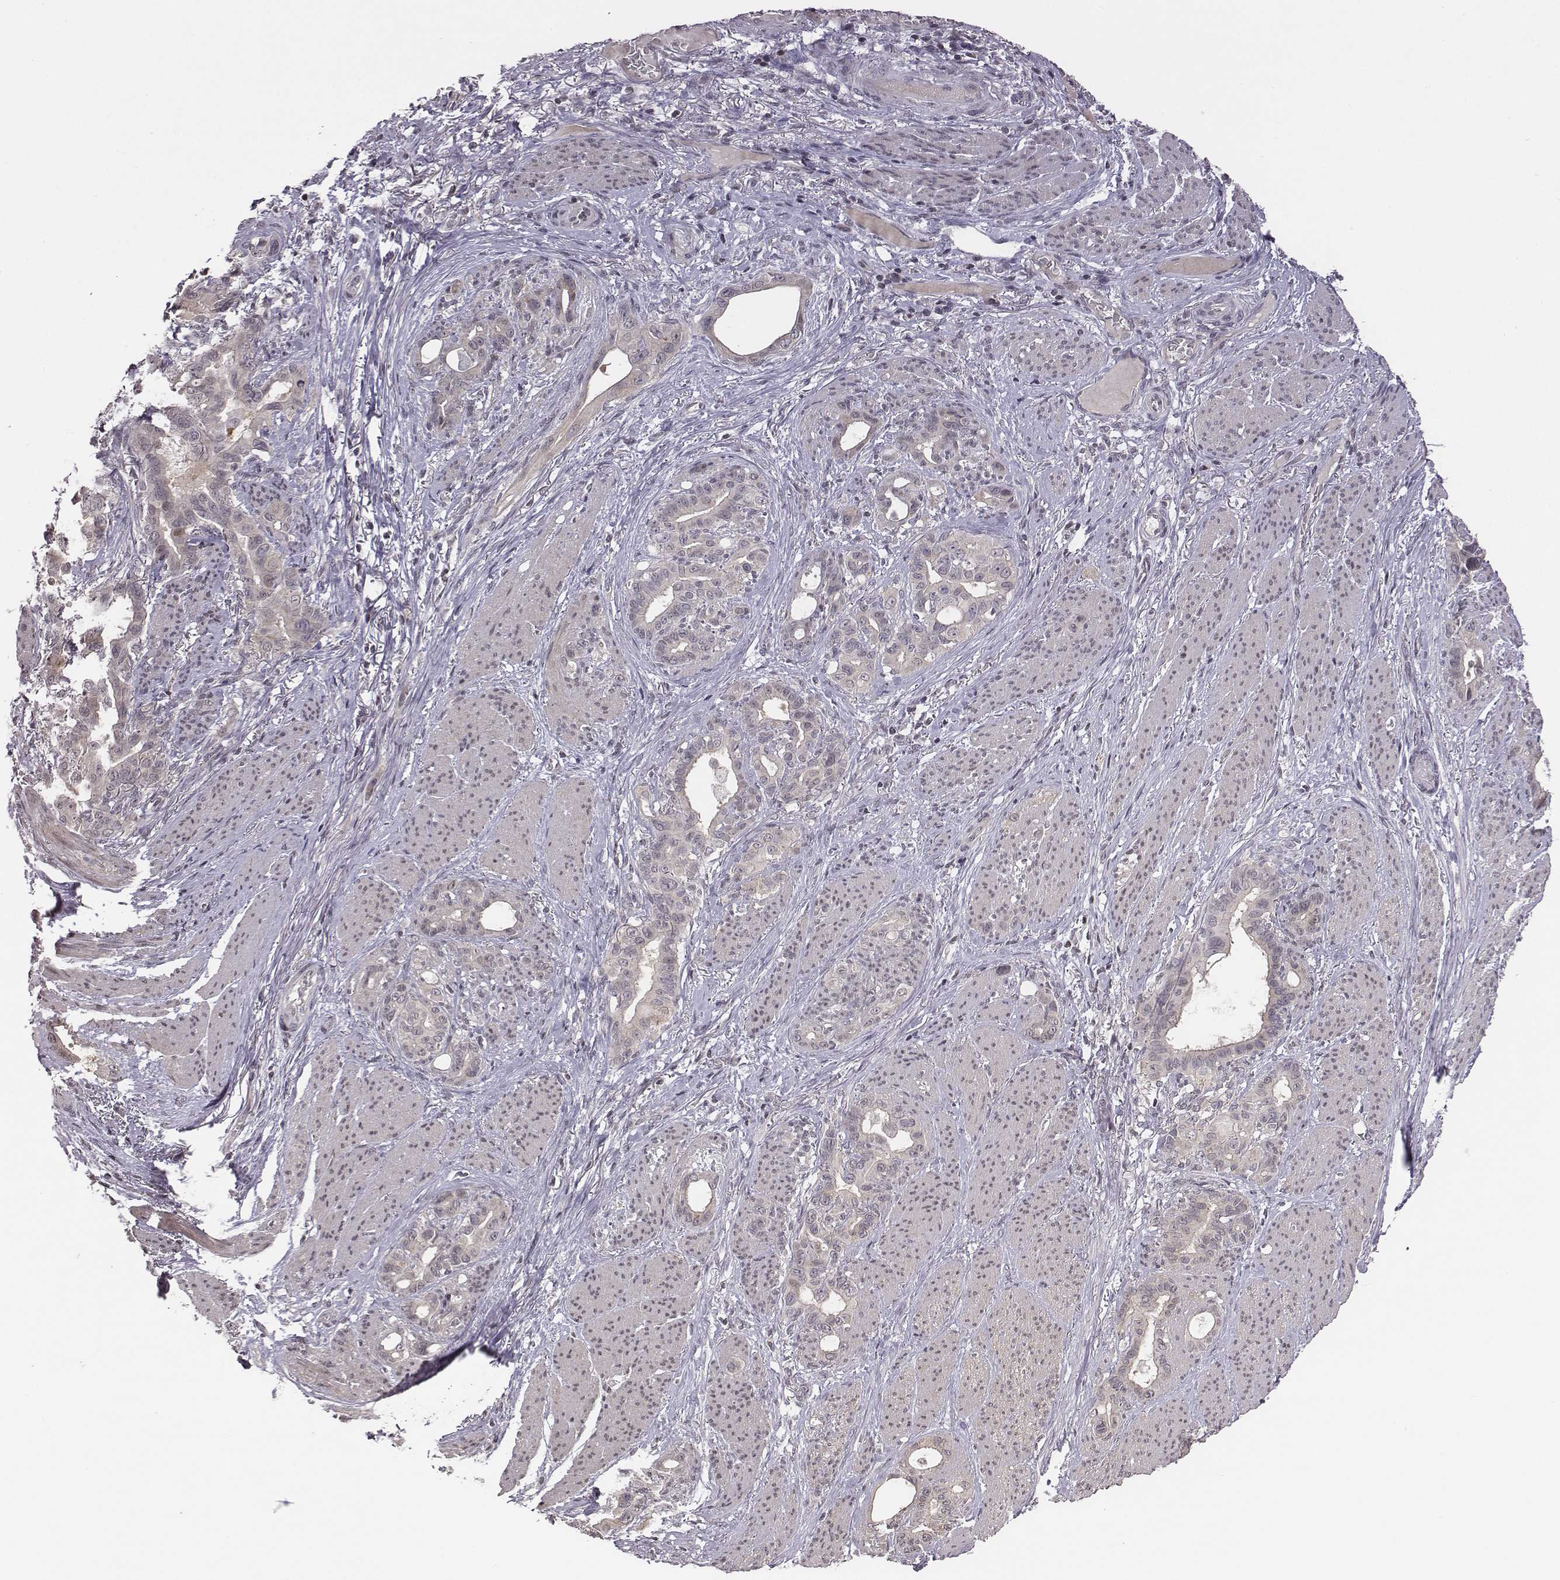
{"staining": {"intensity": "negative", "quantity": "none", "location": "none"}, "tissue": "stomach cancer", "cell_type": "Tumor cells", "image_type": "cancer", "snomed": [{"axis": "morphology", "description": "Normal tissue, NOS"}, {"axis": "morphology", "description": "Adenocarcinoma, NOS"}, {"axis": "topography", "description": "Esophagus"}, {"axis": "topography", "description": "Stomach, upper"}], "caption": "Immunohistochemical staining of stomach cancer (adenocarcinoma) demonstrates no significant positivity in tumor cells.", "gene": "GRM4", "patient": {"sex": "male", "age": 62}}